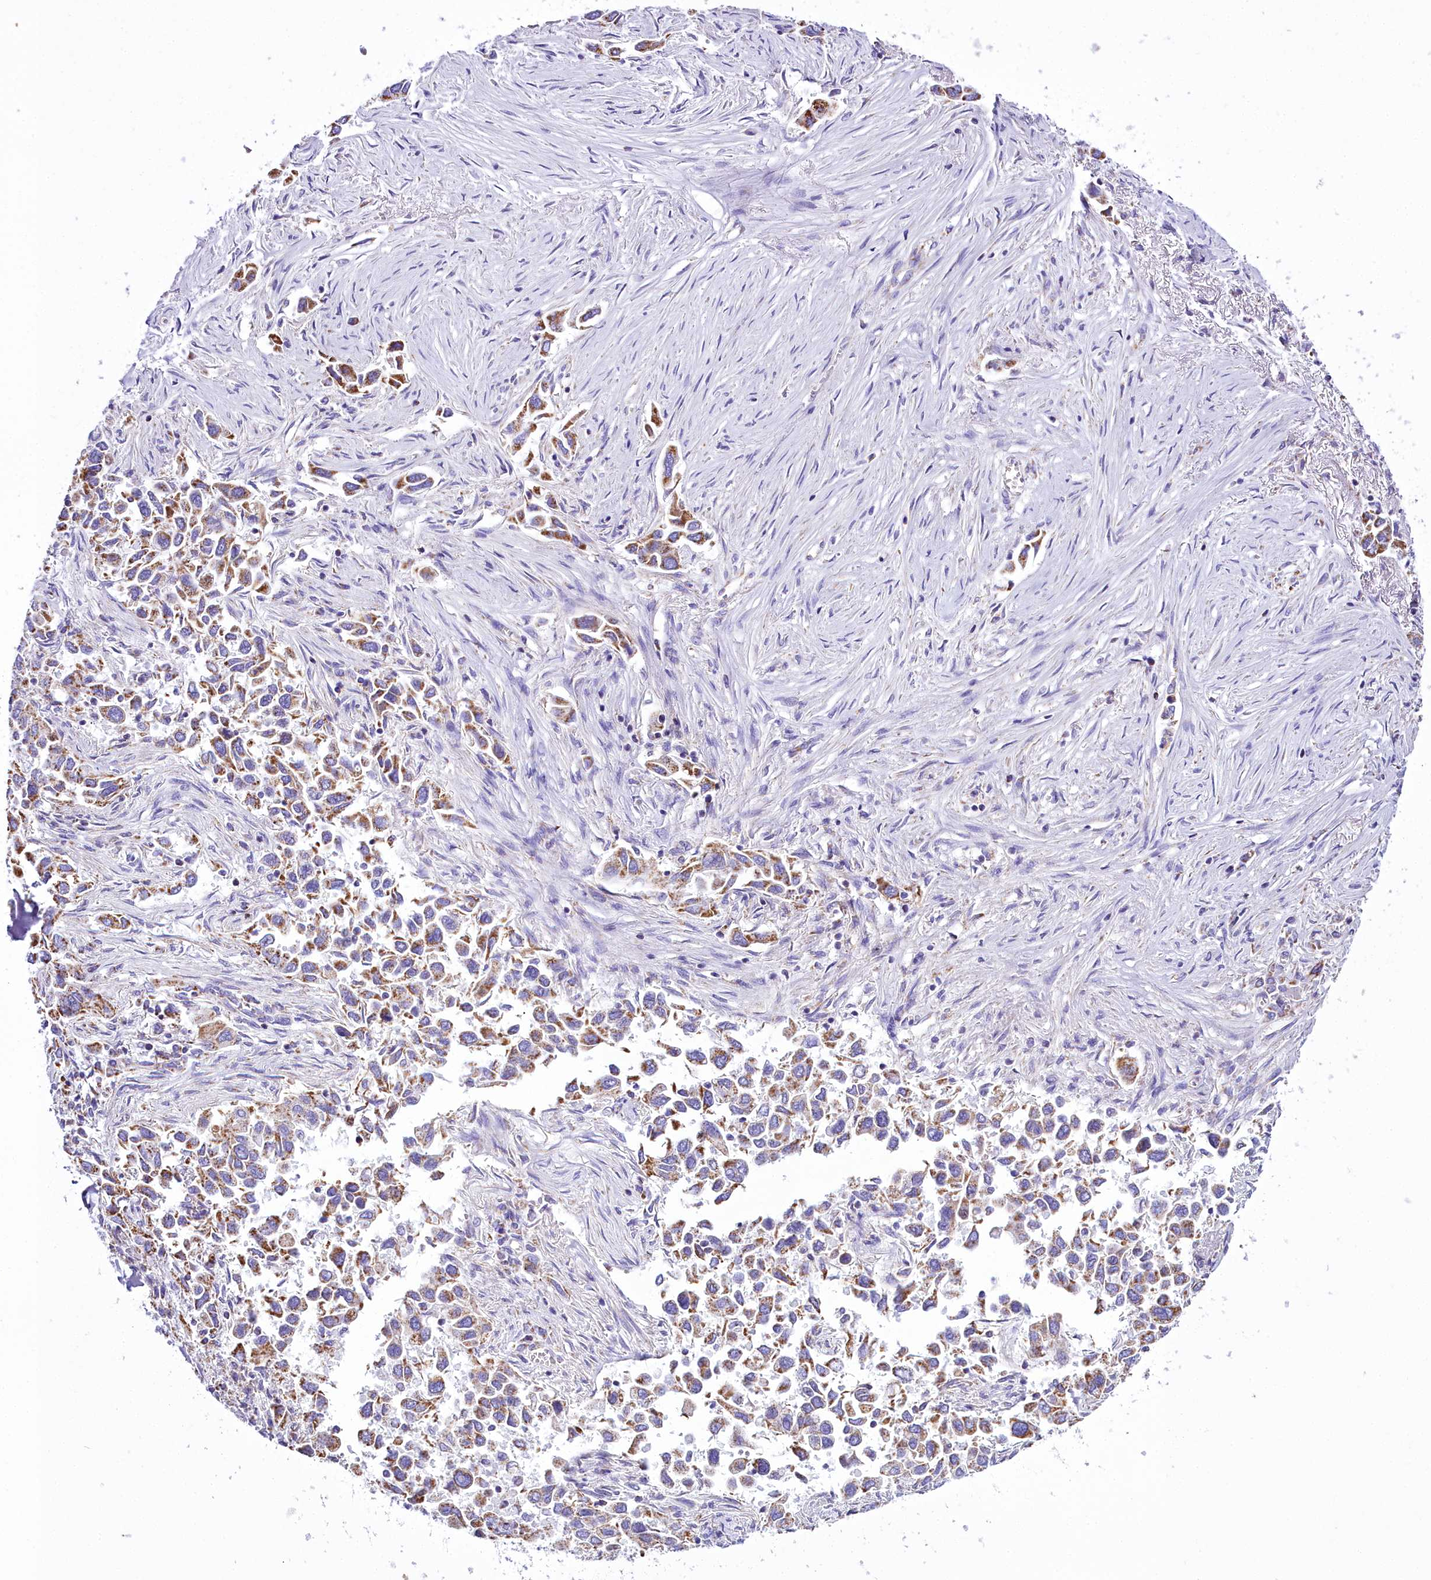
{"staining": {"intensity": "moderate", "quantity": ">75%", "location": "cytoplasmic/membranous"}, "tissue": "lung cancer", "cell_type": "Tumor cells", "image_type": "cancer", "snomed": [{"axis": "morphology", "description": "Adenocarcinoma, NOS"}, {"axis": "topography", "description": "Lung"}], "caption": "Immunohistochemical staining of human lung cancer (adenocarcinoma) shows moderate cytoplasmic/membranous protein staining in approximately >75% of tumor cells.", "gene": "WDFY3", "patient": {"sex": "female", "age": 76}}